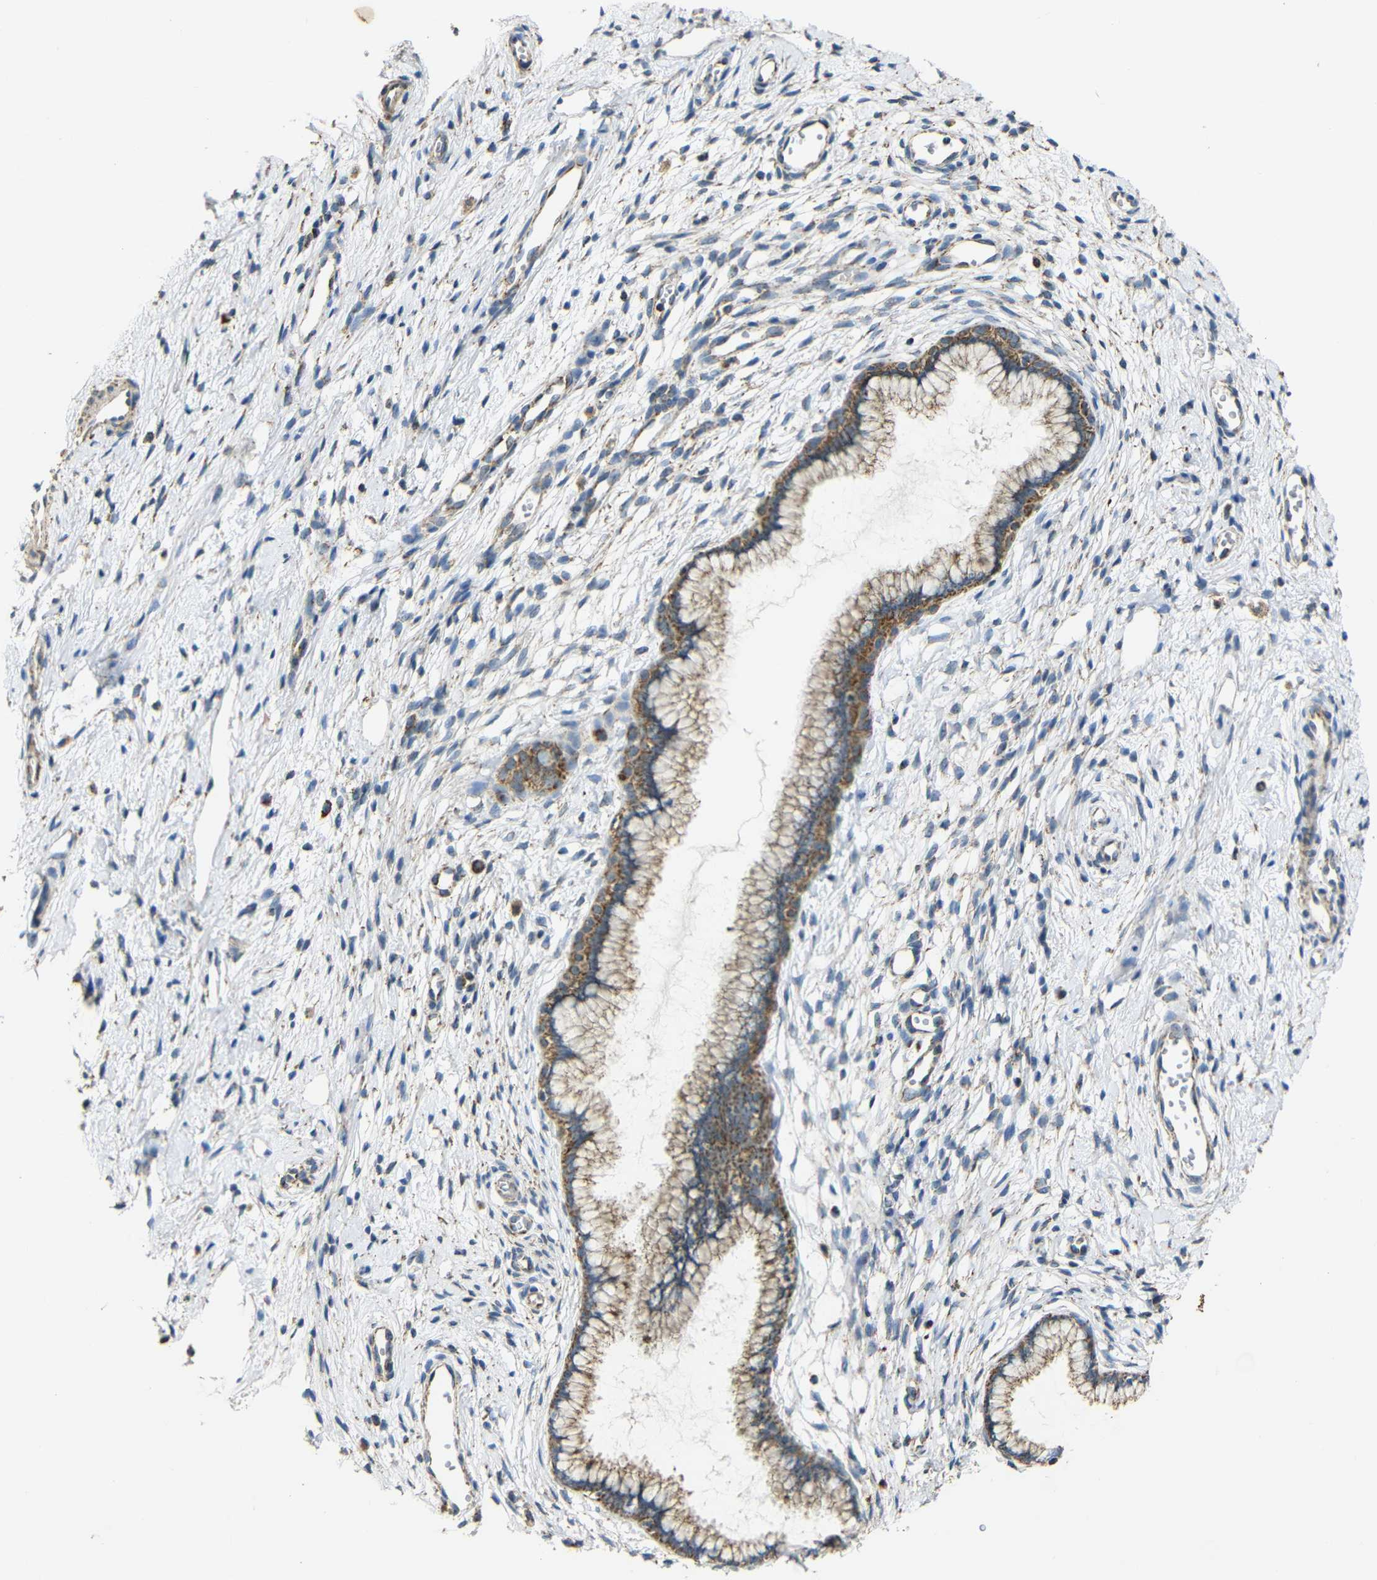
{"staining": {"intensity": "moderate", "quantity": ">75%", "location": "cytoplasmic/membranous"}, "tissue": "cervix", "cell_type": "Glandular cells", "image_type": "normal", "snomed": [{"axis": "morphology", "description": "Normal tissue, NOS"}, {"axis": "topography", "description": "Cervix"}], "caption": "Immunohistochemistry of normal human cervix displays medium levels of moderate cytoplasmic/membranous staining in about >75% of glandular cells.", "gene": "NR3C2", "patient": {"sex": "female", "age": 65}}